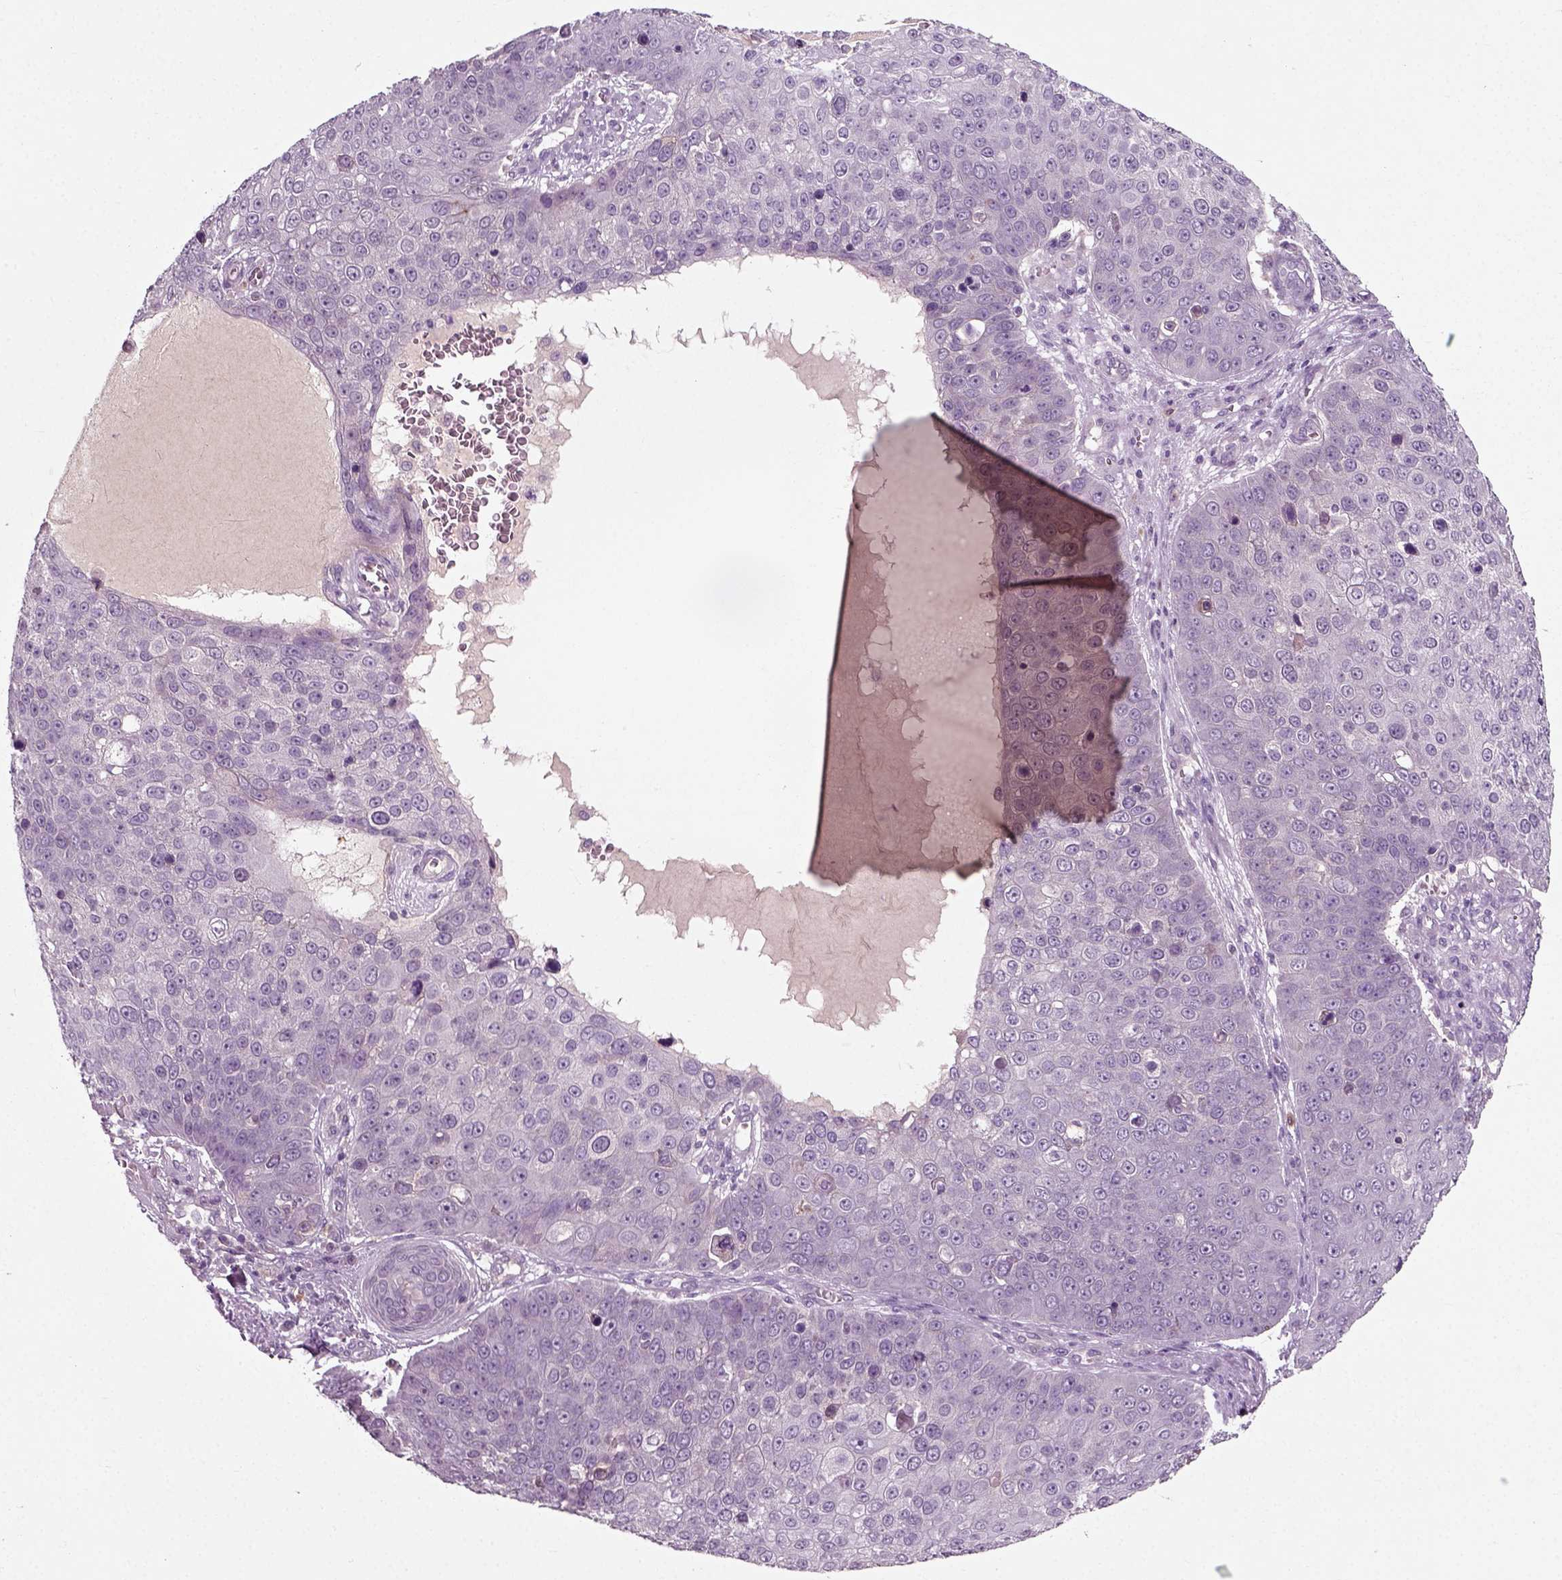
{"staining": {"intensity": "negative", "quantity": "none", "location": "none"}, "tissue": "skin cancer", "cell_type": "Tumor cells", "image_type": "cancer", "snomed": [{"axis": "morphology", "description": "Squamous cell carcinoma, NOS"}, {"axis": "topography", "description": "Skin"}], "caption": "The micrograph reveals no significant positivity in tumor cells of skin squamous cell carcinoma. (Stains: DAB (3,3'-diaminobenzidine) immunohistochemistry with hematoxylin counter stain, Microscopy: brightfield microscopy at high magnification).", "gene": "RND2", "patient": {"sex": "male", "age": 71}}